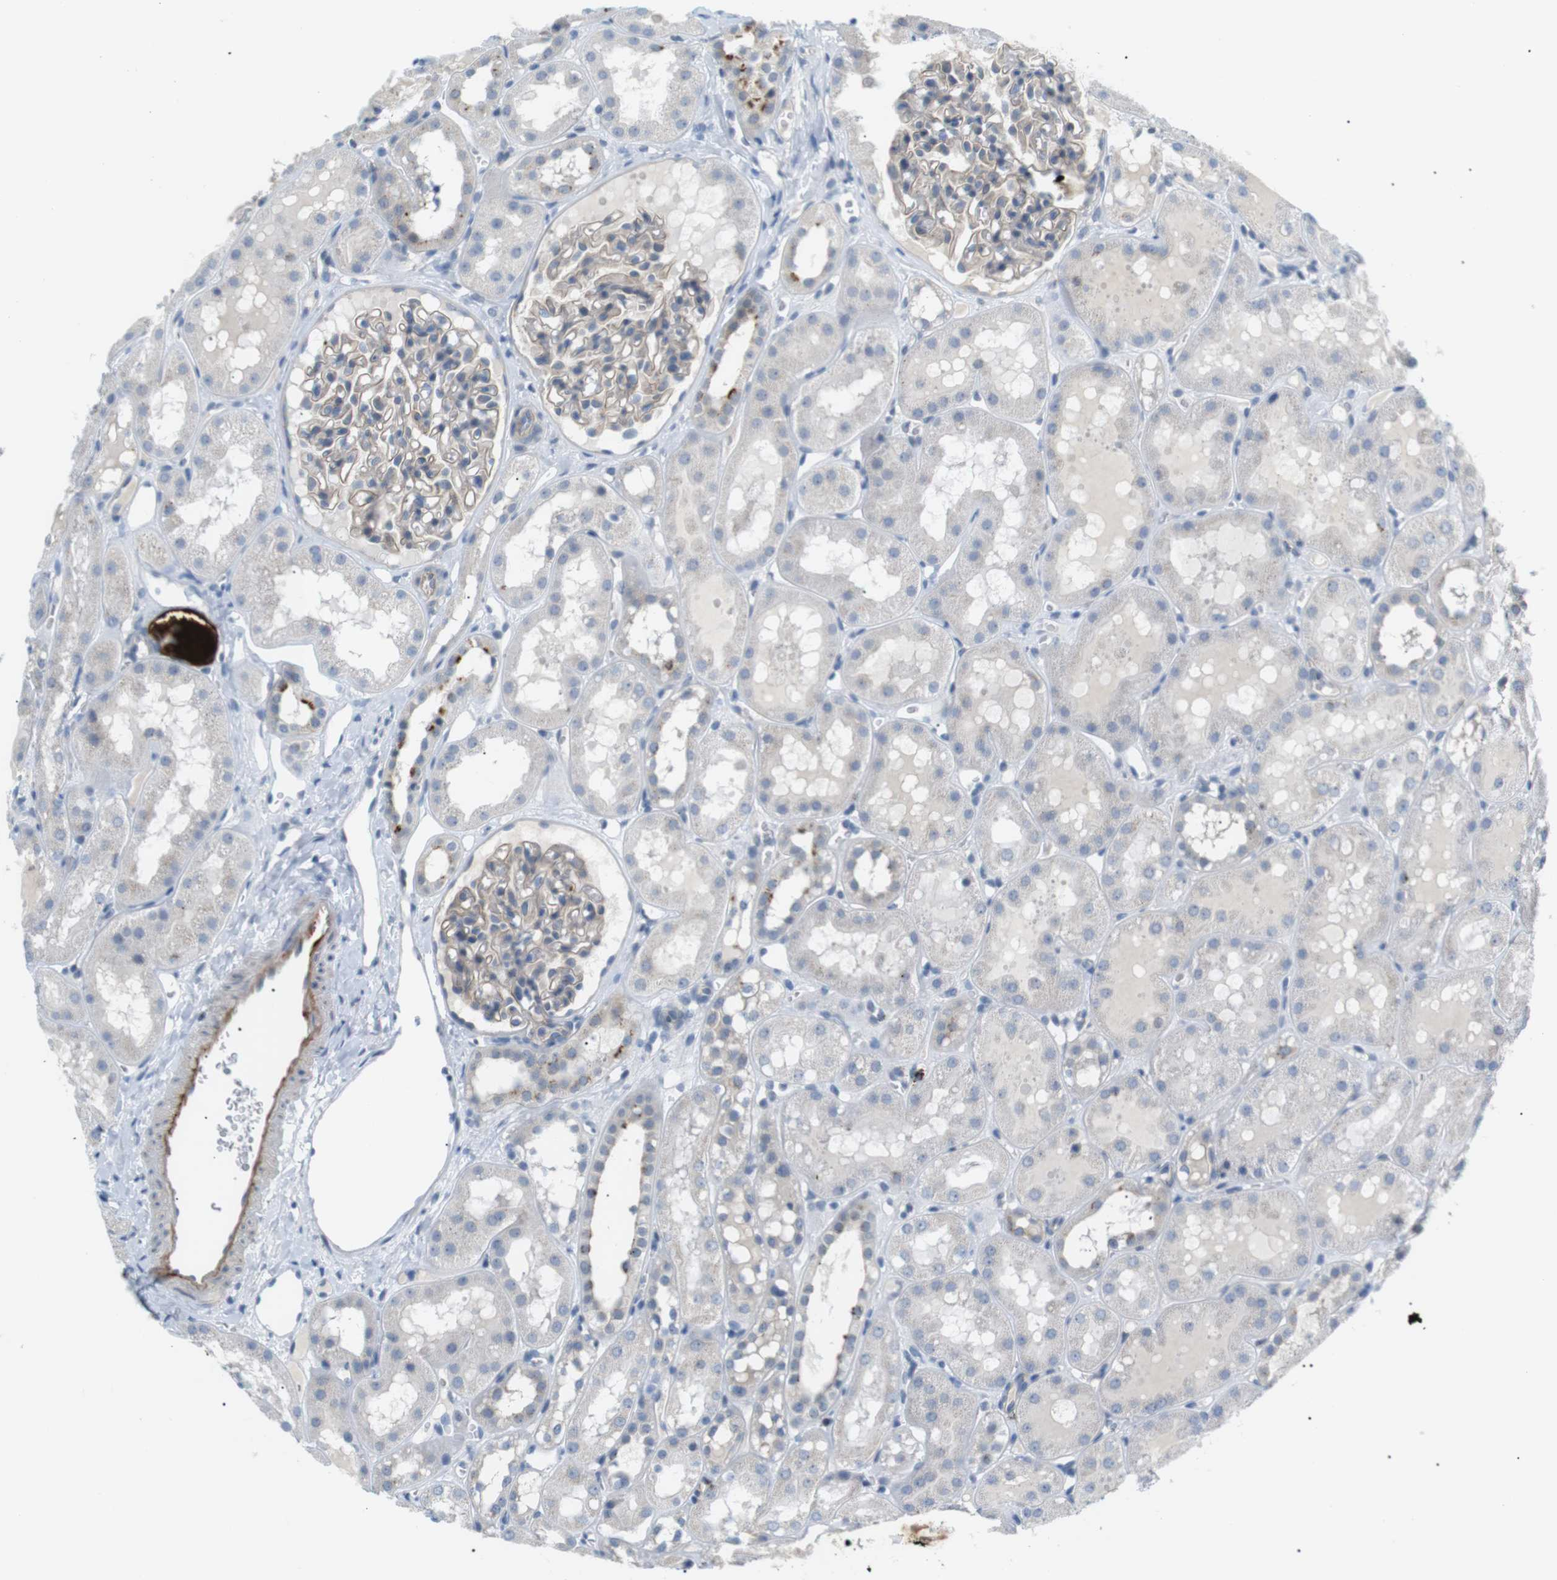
{"staining": {"intensity": "negative", "quantity": "none", "location": "none"}, "tissue": "kidney", "cell_type": "Cells in glomeruli", "image_type": "normal", "snomed": [{"axis": "morphology", "description": "Normal tissue, NOS"}, {"axis": "topography", "description": "Kidney"}, {"axis": "topography", "description": "Urinary bladder"}], "caption": "Protein analysis of benign kidney reveals no significant expression in cells in glomeruli. Nuclei are stained in blue.", "gene": "B4GALNT2", "patient": {"sex": "male", "age": 16}}